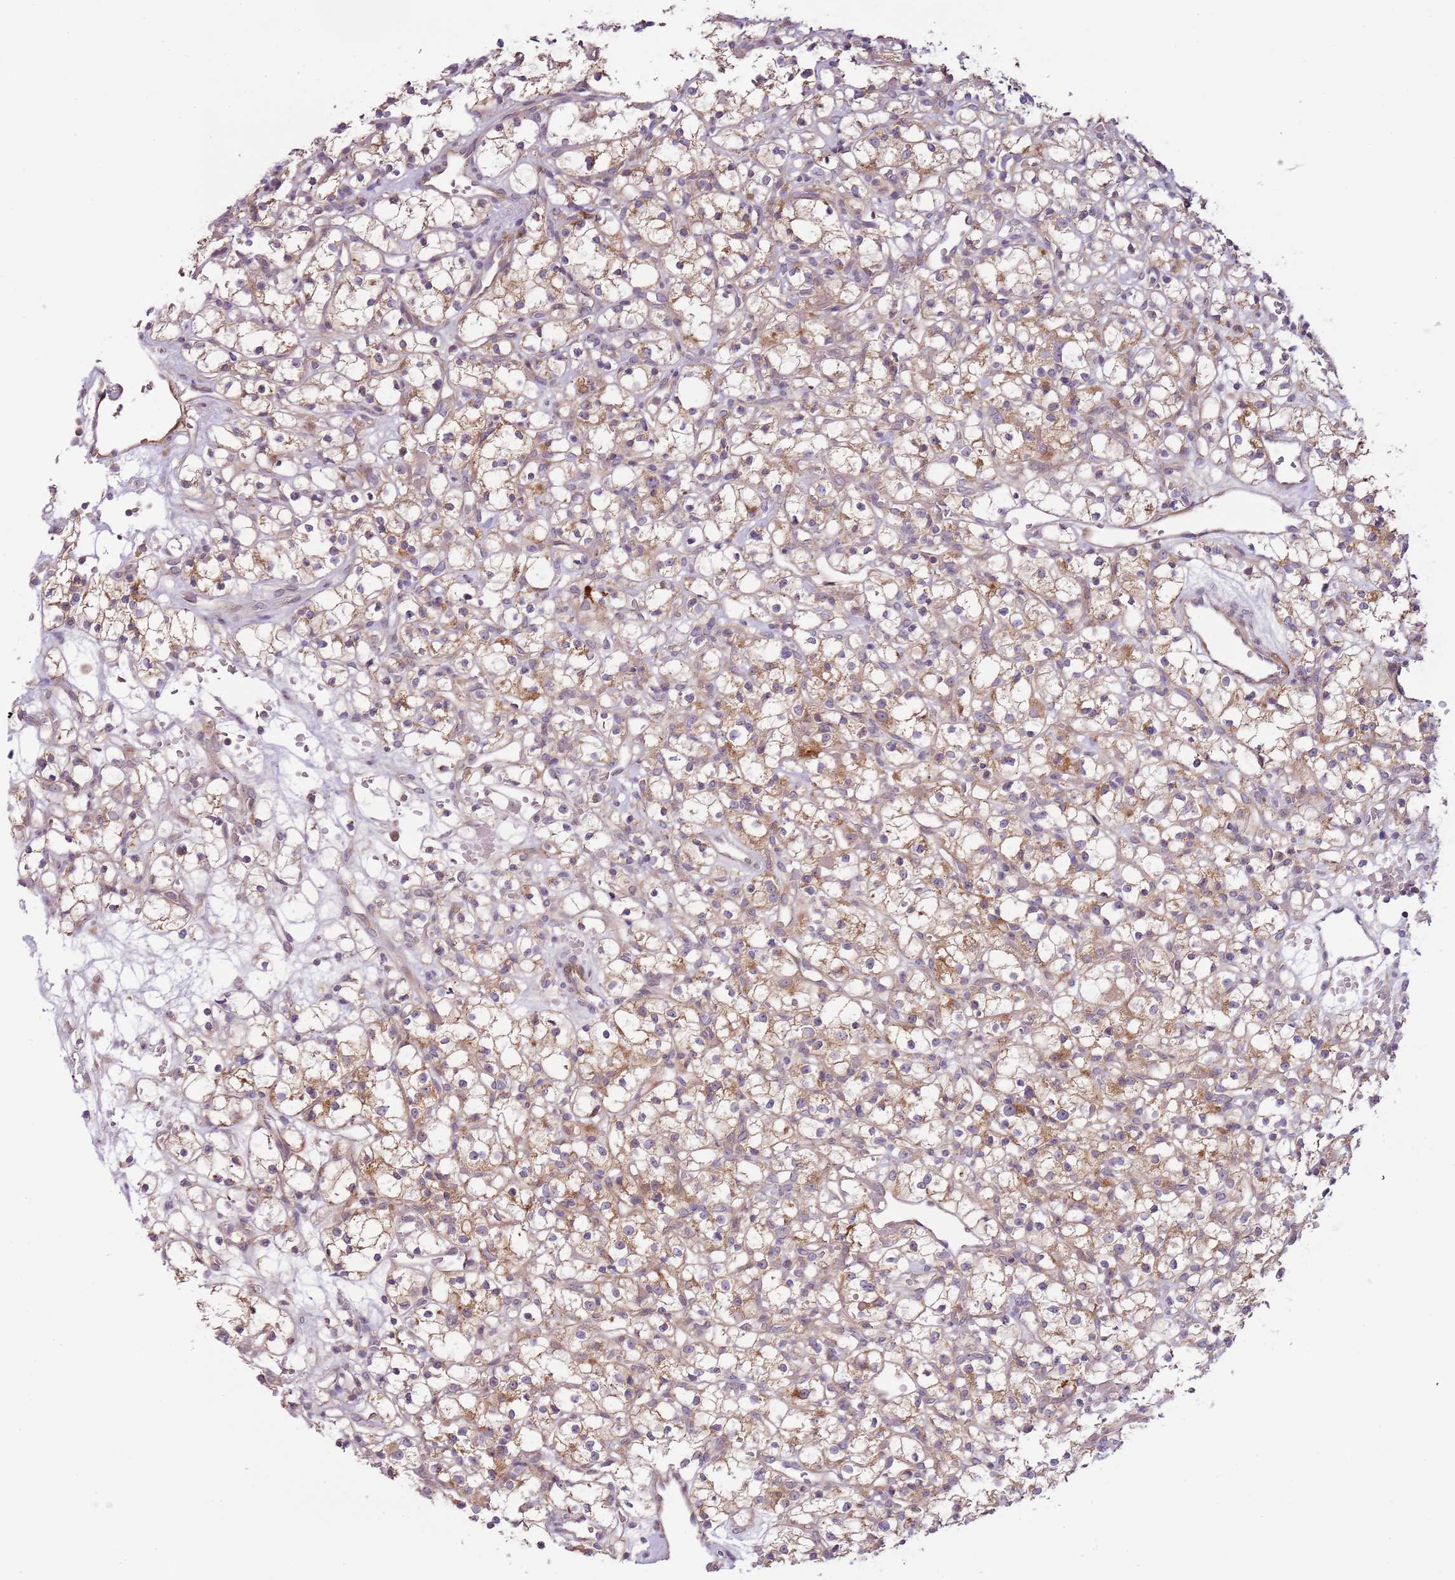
{"staining": {"intensity": "weak", "quantity": ">75%", "location": "cytoplasmic/membranous"}, "tissue": "renal cancer", "cell_type": "Tumor cells", "image_type": "cancer", "snomed": [{"axis": "morphology", "description": "Adenocarcinoma, NOS"}, {"axis": "topography", "description": "Kidney"}], "caption": "Tumor cells exhibit low levels of weak cytoplasmic/membranous expression in about >75% of cells in renal cancer. Using DAB (brown) and hematoxylin (blue) stains, captured at high magnification using brightfield microscopy.", "gene": "RNF128", "patient": {"sex": "female", "age": 59}}